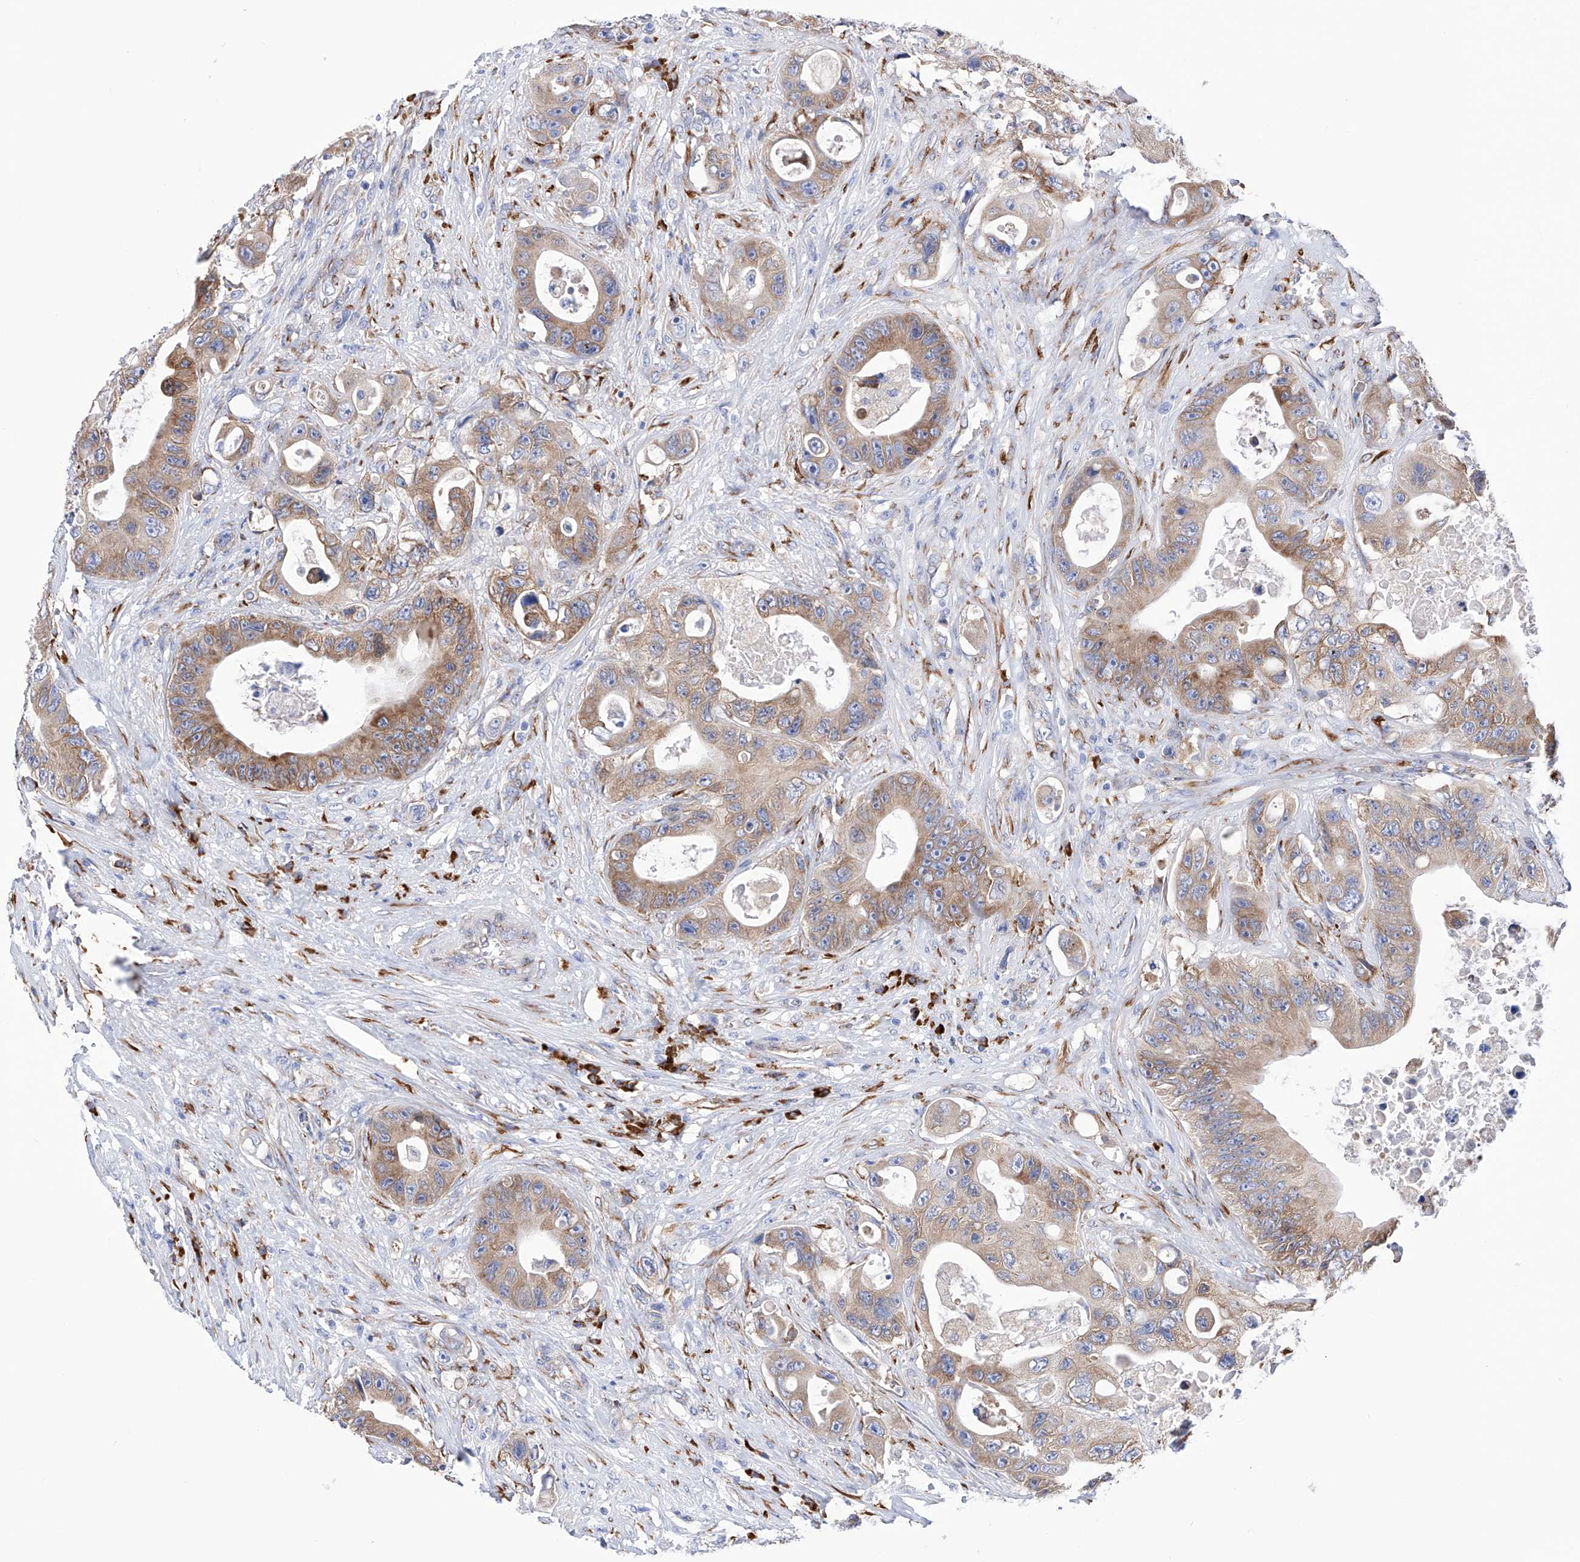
{"staining": {"intensity": "moderate", "quantity": ">75%", "location": "cytoplasmic/membranous"}, "tissue": "colorectal cancer", "cell_type": "Tumor cells", "image_type": "cancer", "snomed": [{"axis": "morphology", "description": "Adenocarcinoma, NOS"}, {"axis": "topography", "description": "Colon"}], "caption": "A brown stain labels moderate cytoplasmic/membranous staining of a protein in colorectal adenocarcinoma tumor cells.", "gene": "PDIA5", "patient": {"sex": "female", "age": 46}}